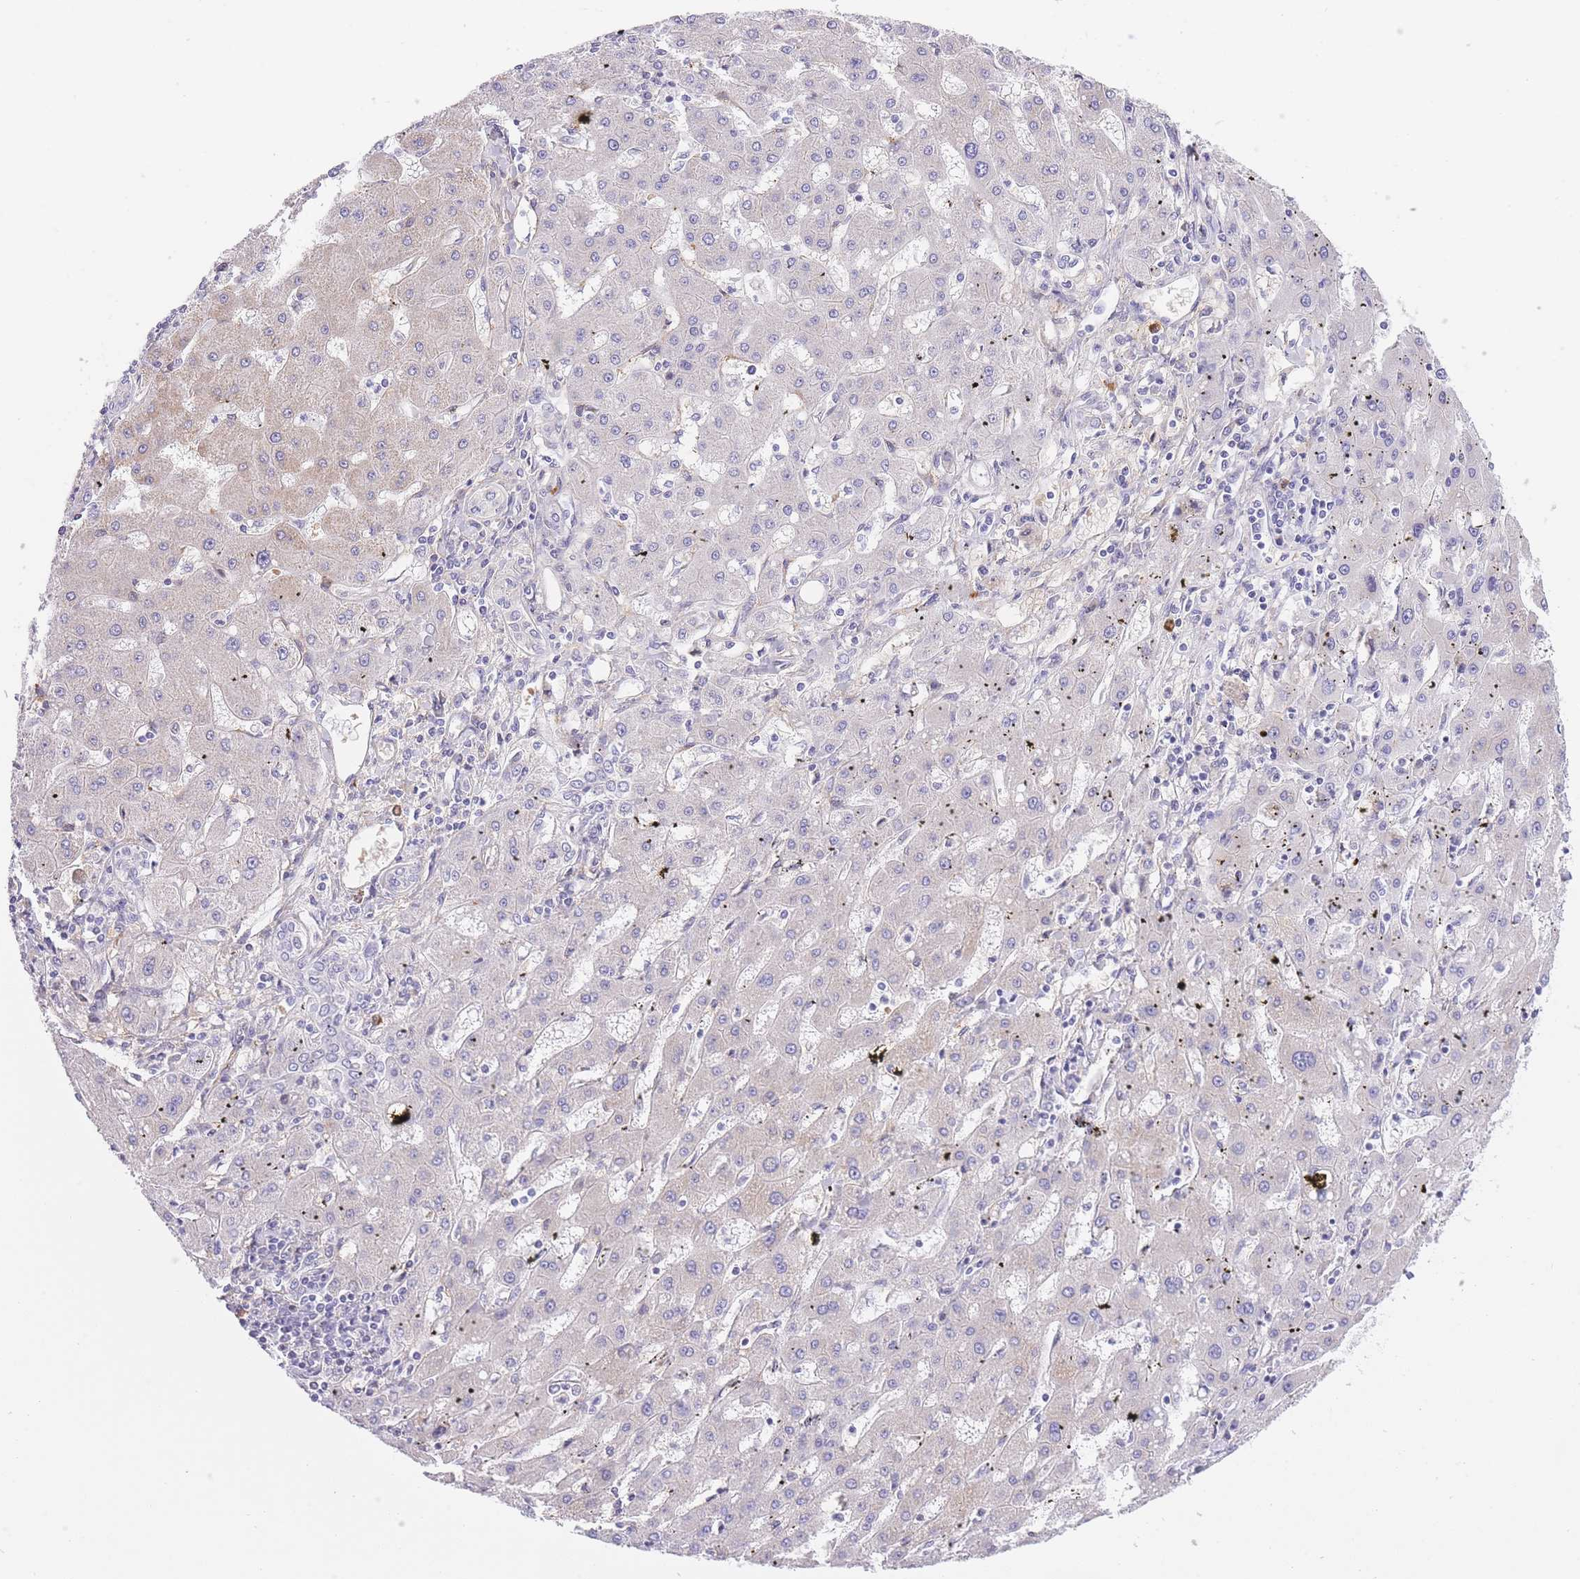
{"staining": {"intensity": "negative", "quantity": "none", "location": "none"}, "tissue": "liver cancer", "cell_type": "Tumor cells", "image_type": "cancer", "snomed": [{"axis": "morphology", "description": "Carcinoma, Hepatocellular, NOS"}, {"axis": "topography", "description": "Liver"}], "caption": "Tumor cells show no significant protein staining in hepatocellular carcinoma (liver).", "gene": "MEIOSIN", "patient": {"sex": "male", "age": 72}}